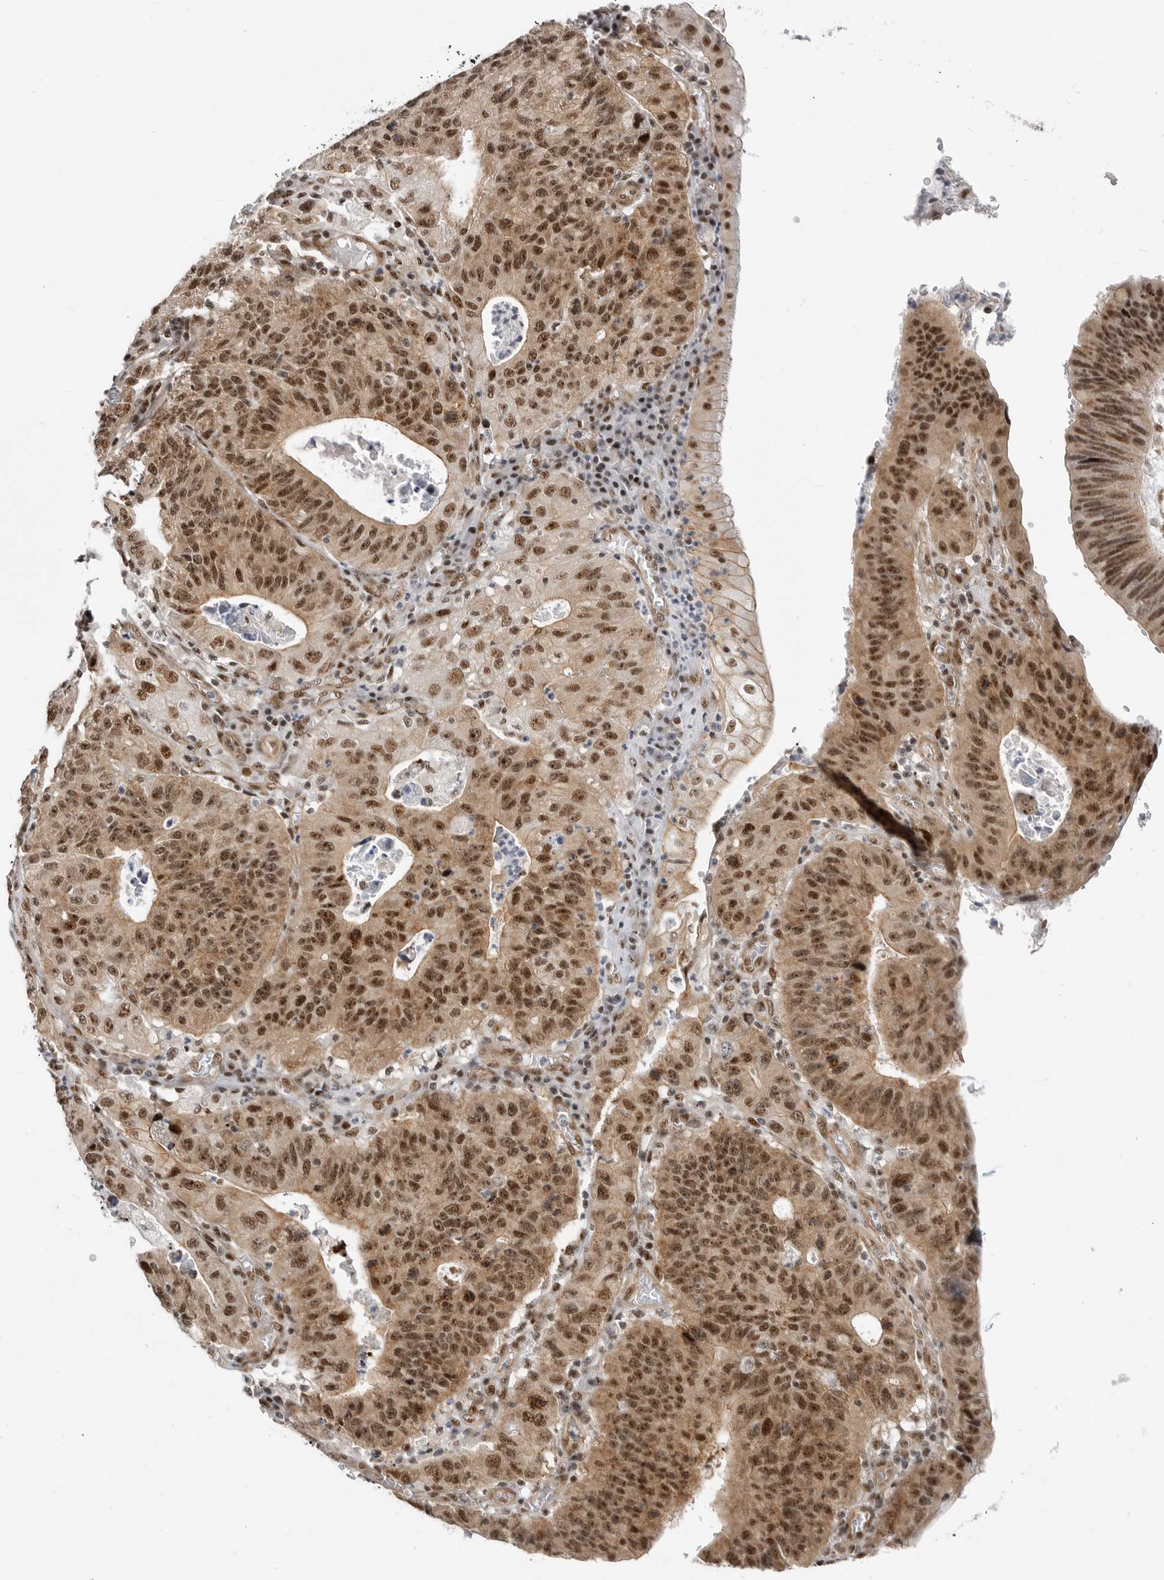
{"staining": {"intensity": "strong", "quantity": ">75%", "location": "nuclear"}, "tissue": "stomach cancer", "cell_type": "Tumor cells", "image_type": "cancer", "snomed": [{"axis": "morphology", "description": "Adenocarcinoma, NOS"}, {"axis": "topography", "description": "Stomach"}], "caption": "Human adenocarcinoma (stomach) stained for a protein (brown) exhibits strong nuclear positive positivity in about >75% of tumor cells.", "gene": "GPATCH2", "patient": {"sex": "male", "age": 59}}